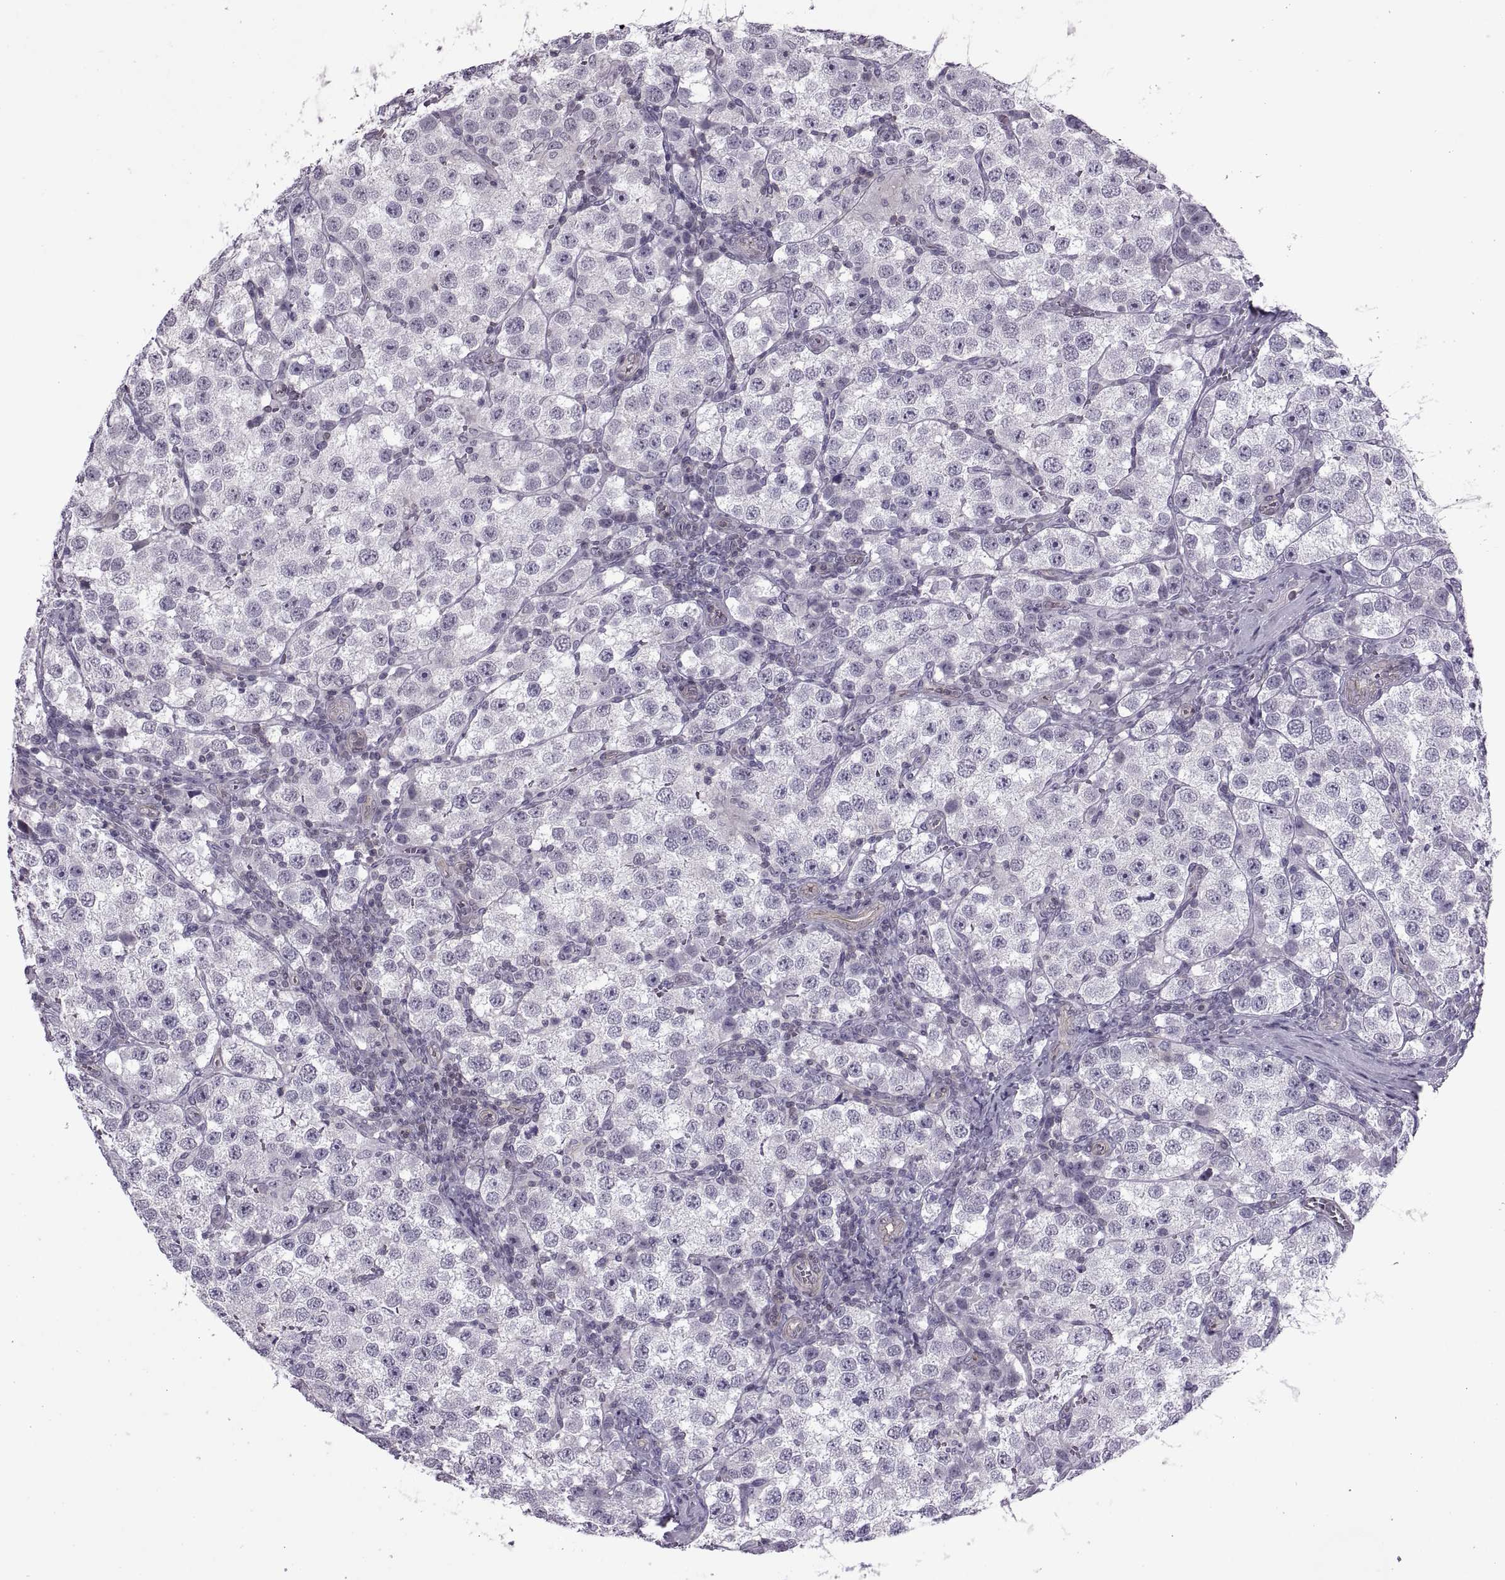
{"staining": {"intensity": "negative", "quantity": "none", "location": "none"}, "tissue": "testis cancer", "cell_type": "Tumor cells", "image_type": "cancer", "snomed": [{"axis": "morphology", "description": "Seminoma, NOS"}, {"axis": "topography", "description": "Testis"}], "caption": "DAB (3,3'-diaminobenzidine) immunohistochemical staining of seminoma (testis) exhibits no significant staining in tumor cells. The staining is performed using DAB brown chromogen with nuclei counter-stained in using hematoxylin.", "gene": "ODF3", "patient": {"sex": "male", "age": 37}}